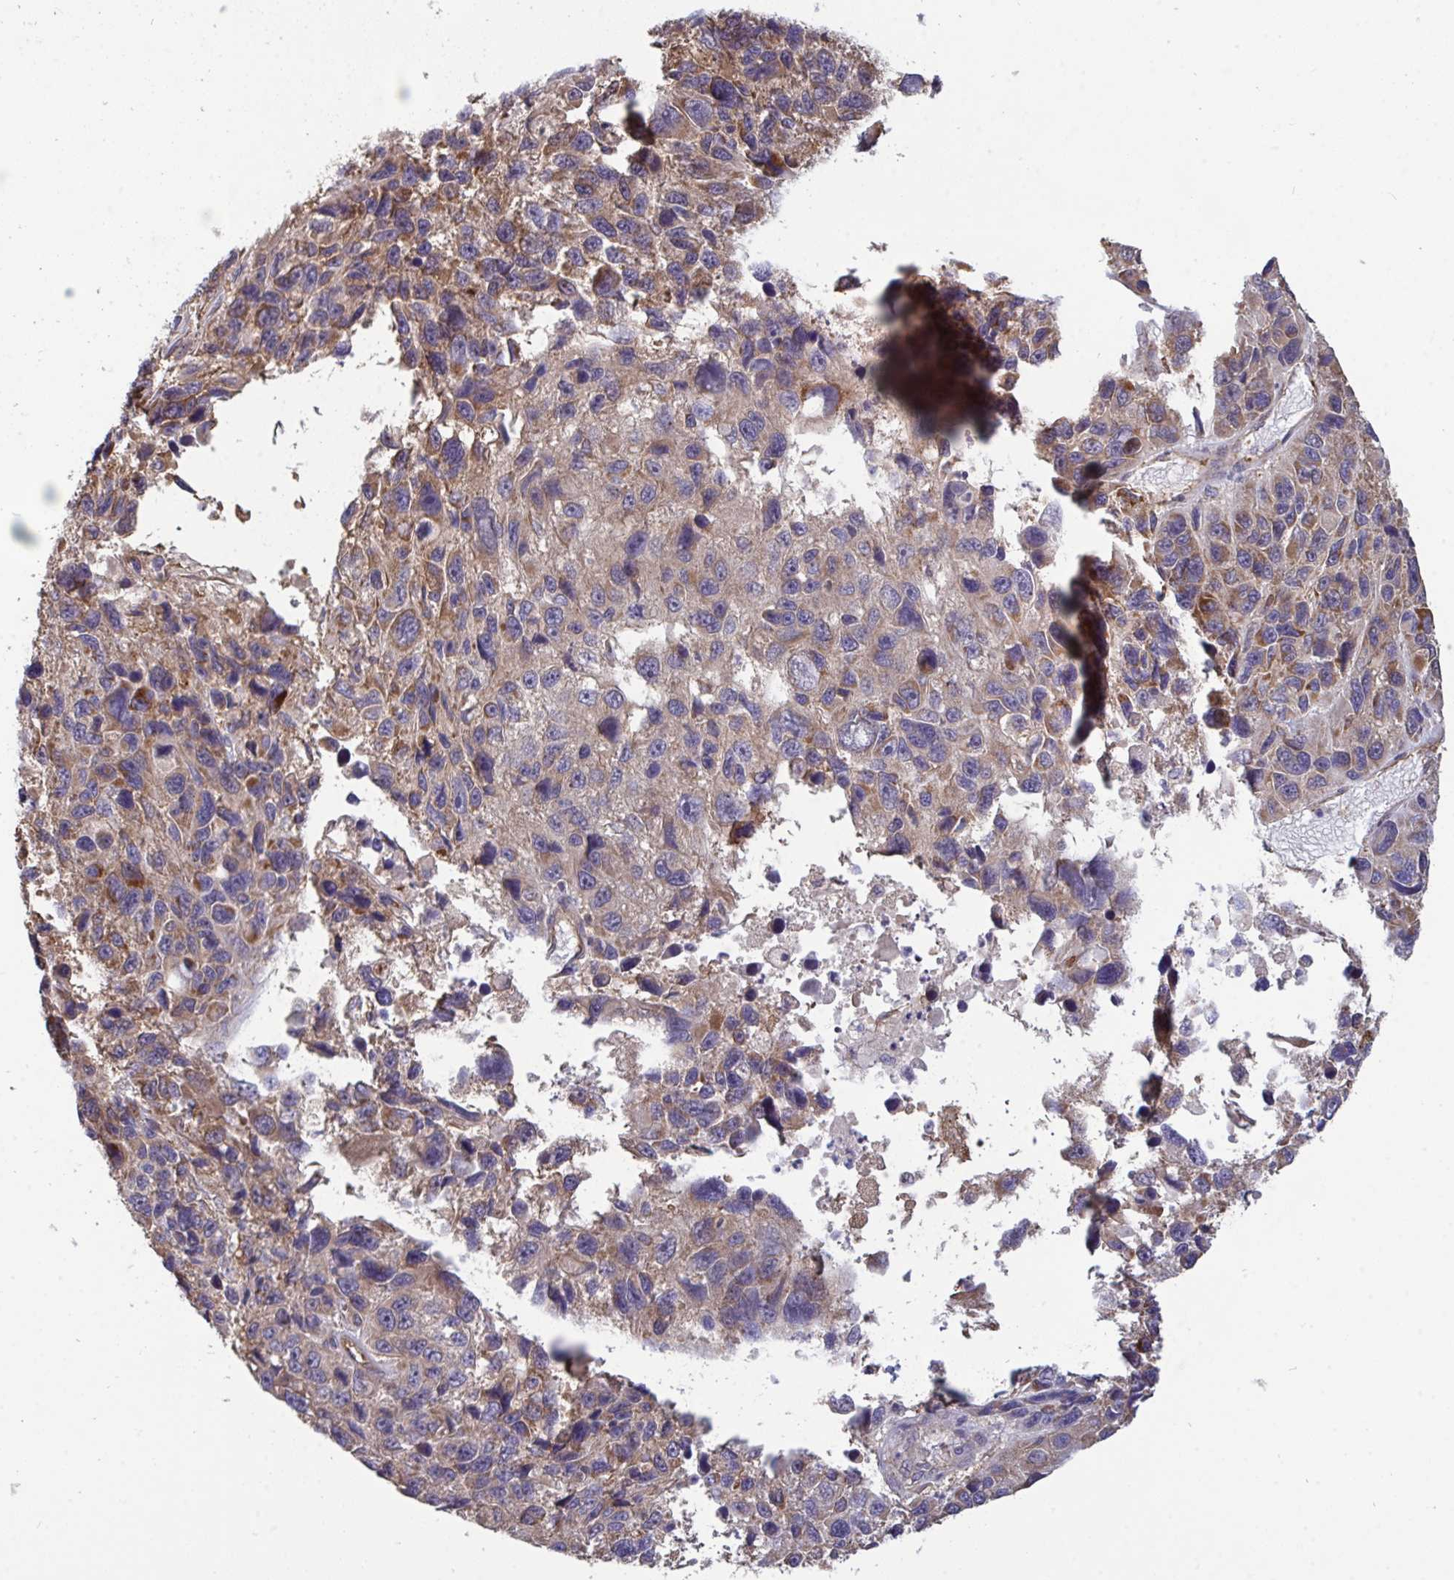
{"staining": {"intensity": "moderate", "quantity": "<25%", "location": "cytoplasmic/membranous"}, "tissue": "melanoma", "cell_type": "Tumor cells", "image_type": "cancer", "snomed": [{"axis": "morphology", "description": "Malignant melanoma, NOS"}, {"axis": "topography", "description": "Skin"}], "caption": "About <25% of tumor cells in human melanoma demonstrate moderate cytoplasmic/membranous protein positivity as visualized by brown immunohistochemical staining.", "gene": "ISCU", "patient": {"sex": "male", "age": 53}}